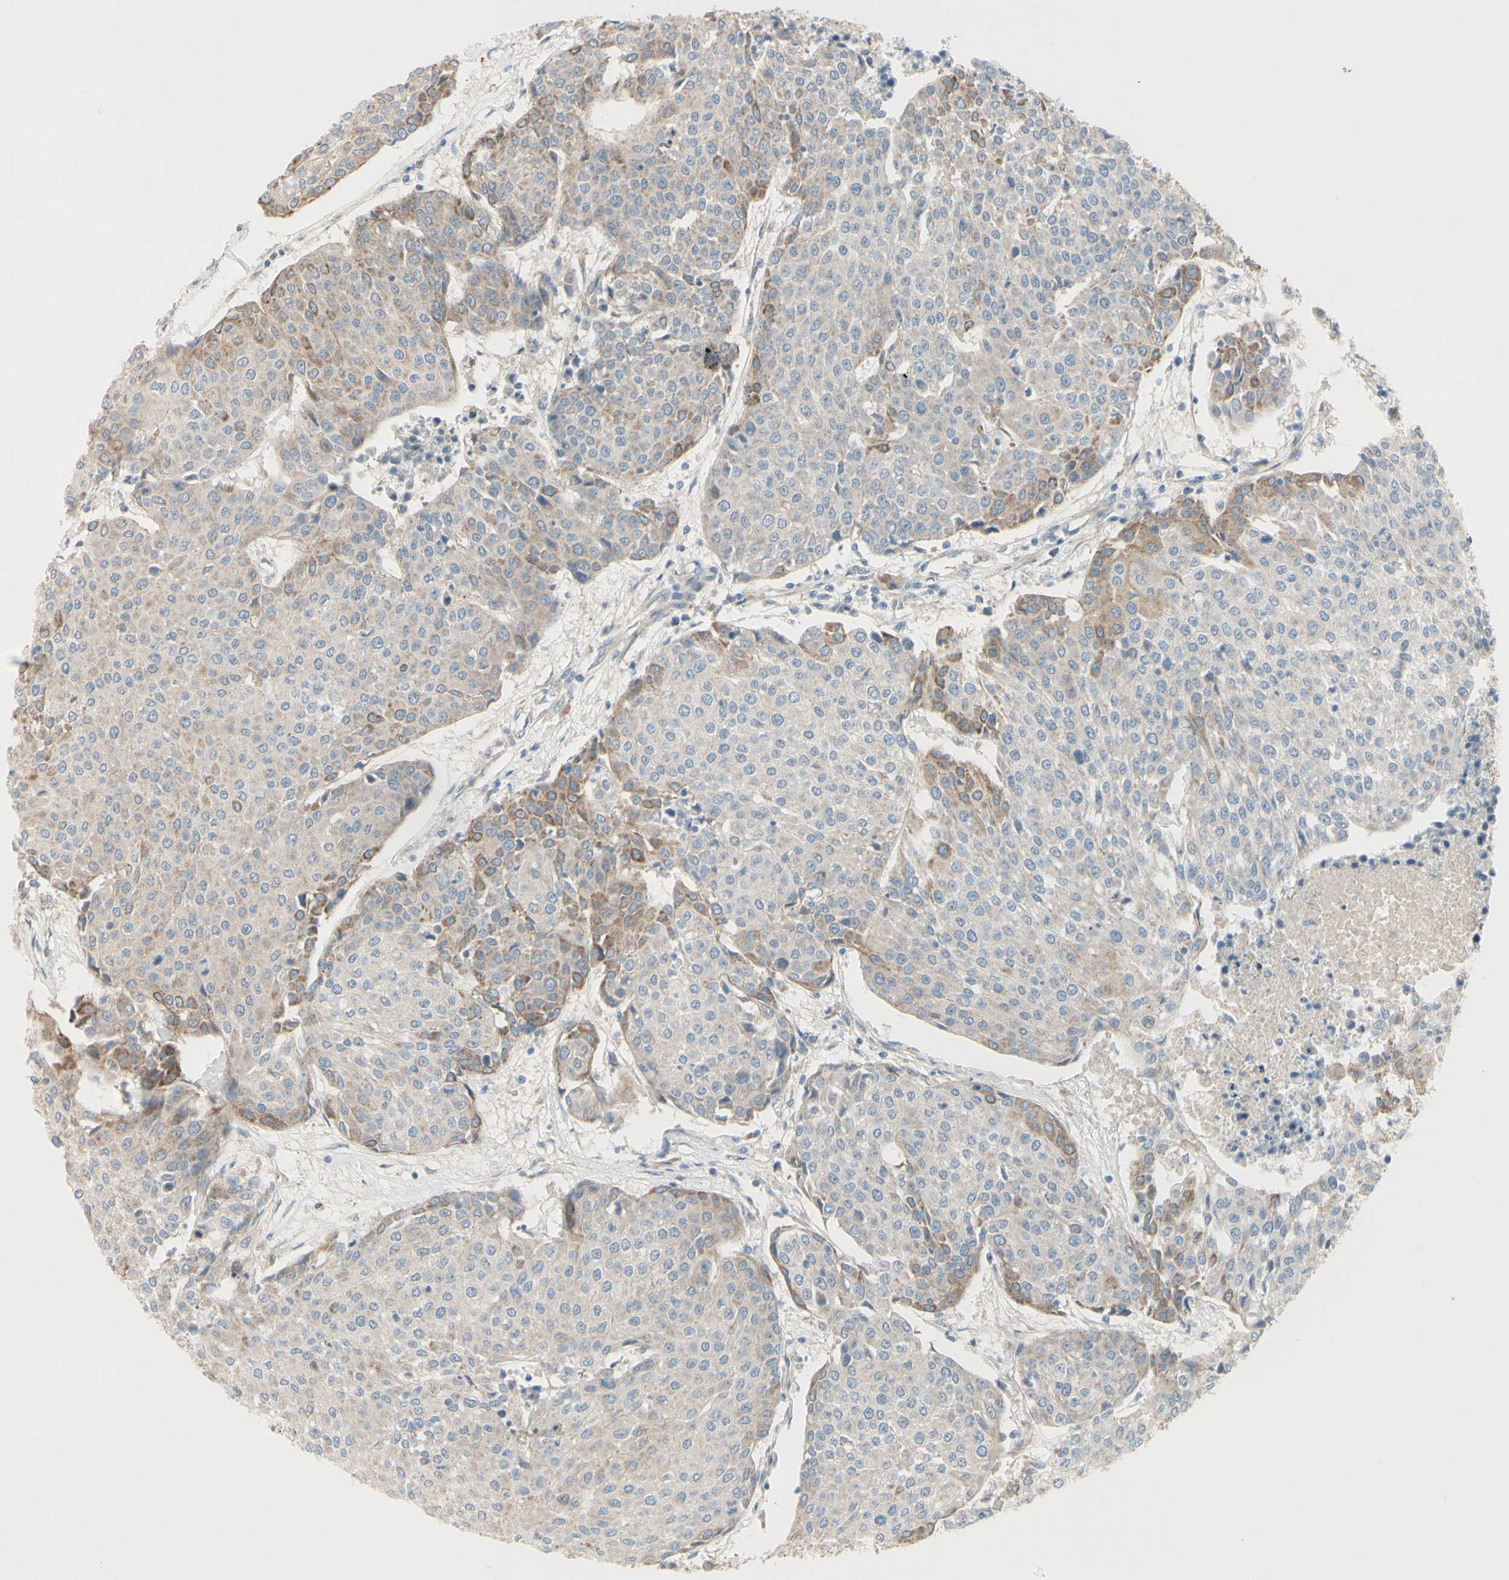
{"staining": {"intensity": "weak", "quantity": ">75%", "location": "cytoplasmic/membranous"}, "tissue": "urothelial cancer", "cell_type": "Tumor cells", "image_type": "cancer", "snomed": [{"axis": "morphology", "description": "Urothelial carcinoma, High grade"}, {"axis": "topography", "description": "Urinary bladder"}], "caption": "Immunohistochemical staining of urothelial carcinoma (high-grade) exhibits low levels of weak cytoplasmic/membranous staining in approximately >75% of tumor cells. Using DAB (3,3'-diaminobenzidine) (brown) and hematoxylin (blue) stains, captured at high magnification using brightfield microscopy.", "gene": "EPHA3", "patient": {"sex": "female", "age": 85}}